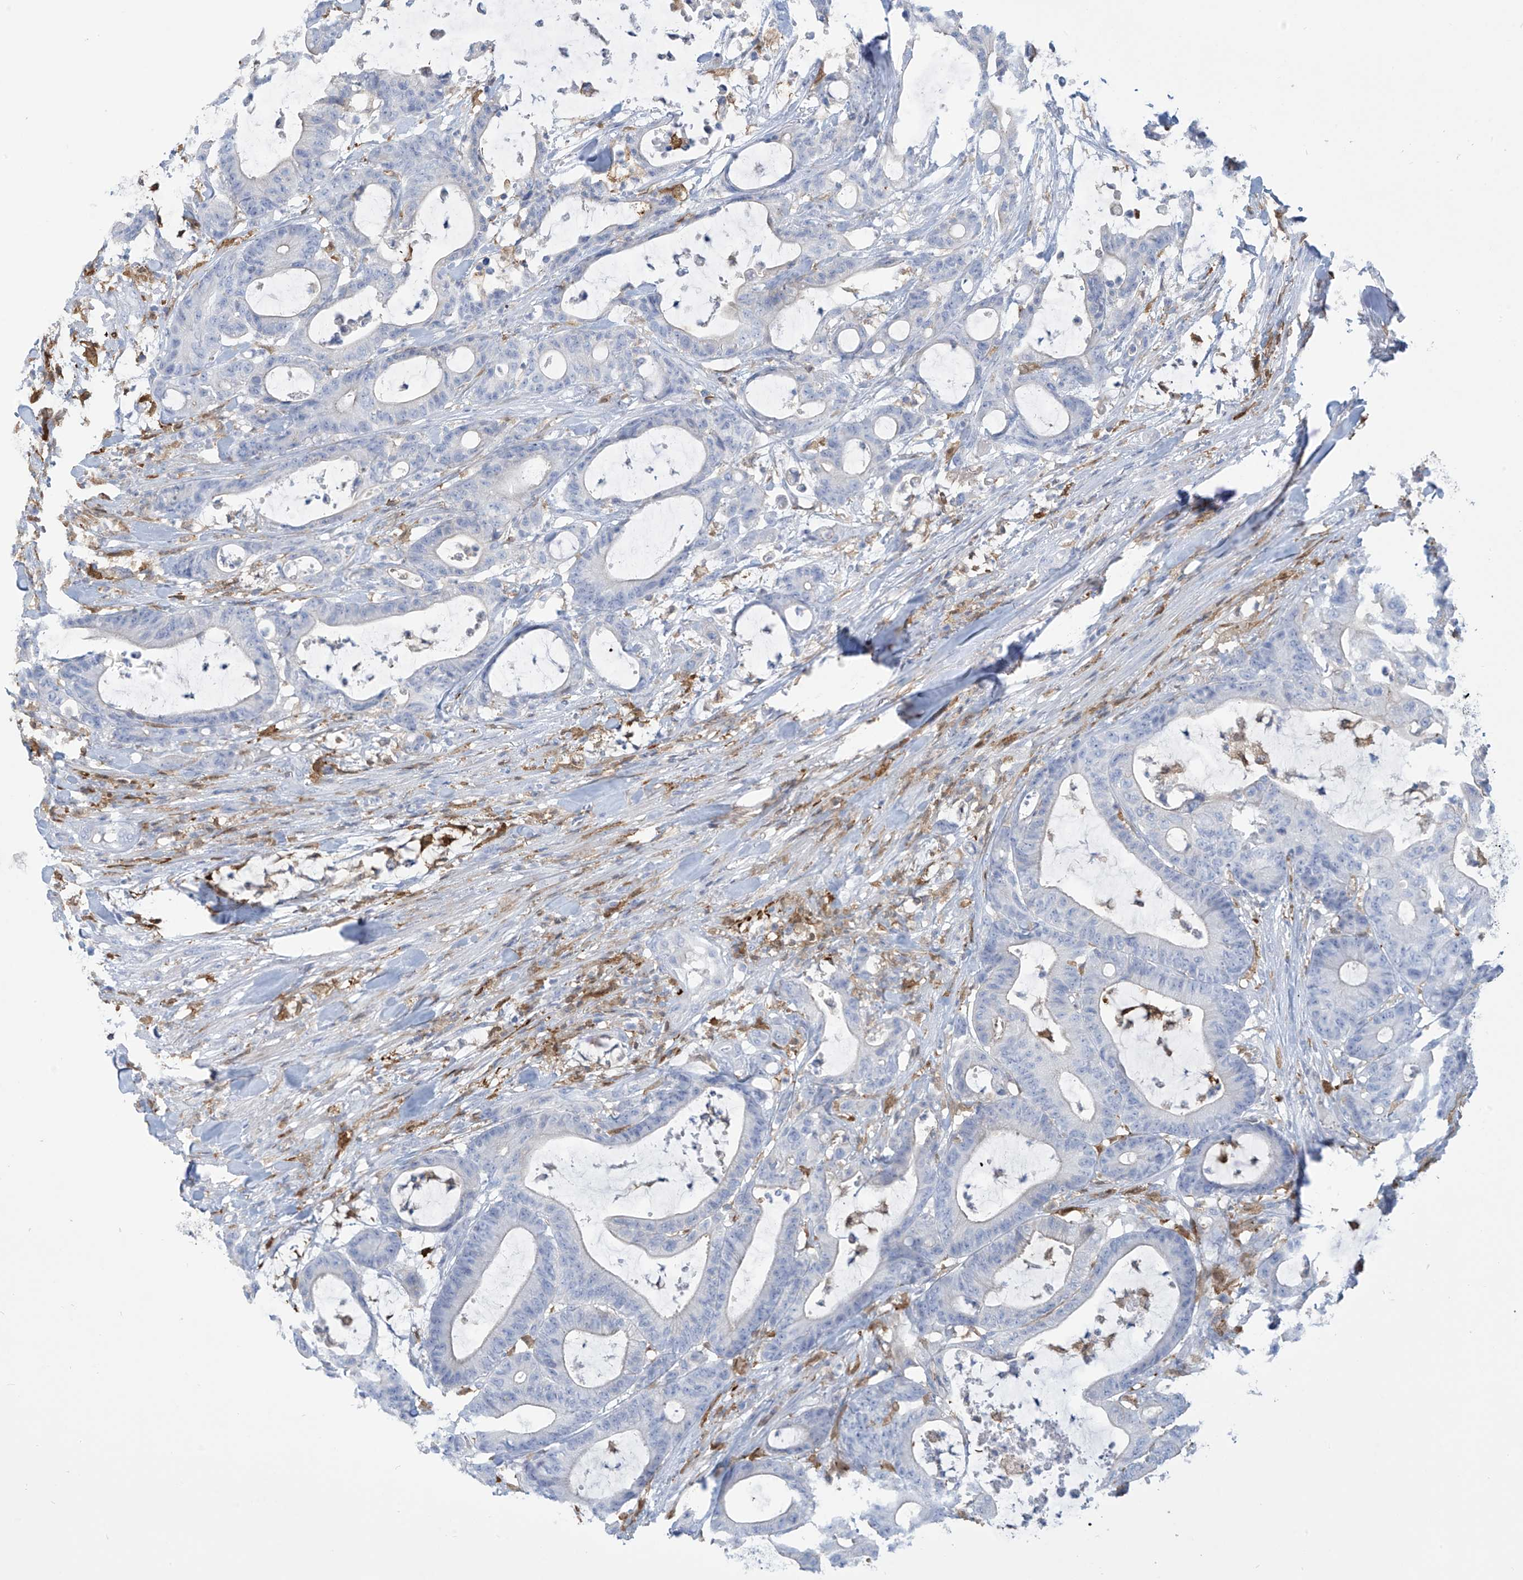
{"staining": {"intensity": "negative", "quantity": "none", "location": "none"}, "tissue": "colorectal cancer", "cell_type": "Tumor cells", "image_type": "cancer", "snomed": [{"axis": "morphology", "description": "Adenocarcinoma, NOS"}, {"axis": "topography", "description": "Colon"}], "caption": "Immunohistochemistry image of neoplastic tissue: human colorectal cancer (adenocarcinoma) stained with DAB displays no significant protein expression in tumor cells.", "gene": "TRMT2B", "patient": {"sex": "female", "age": 84}}